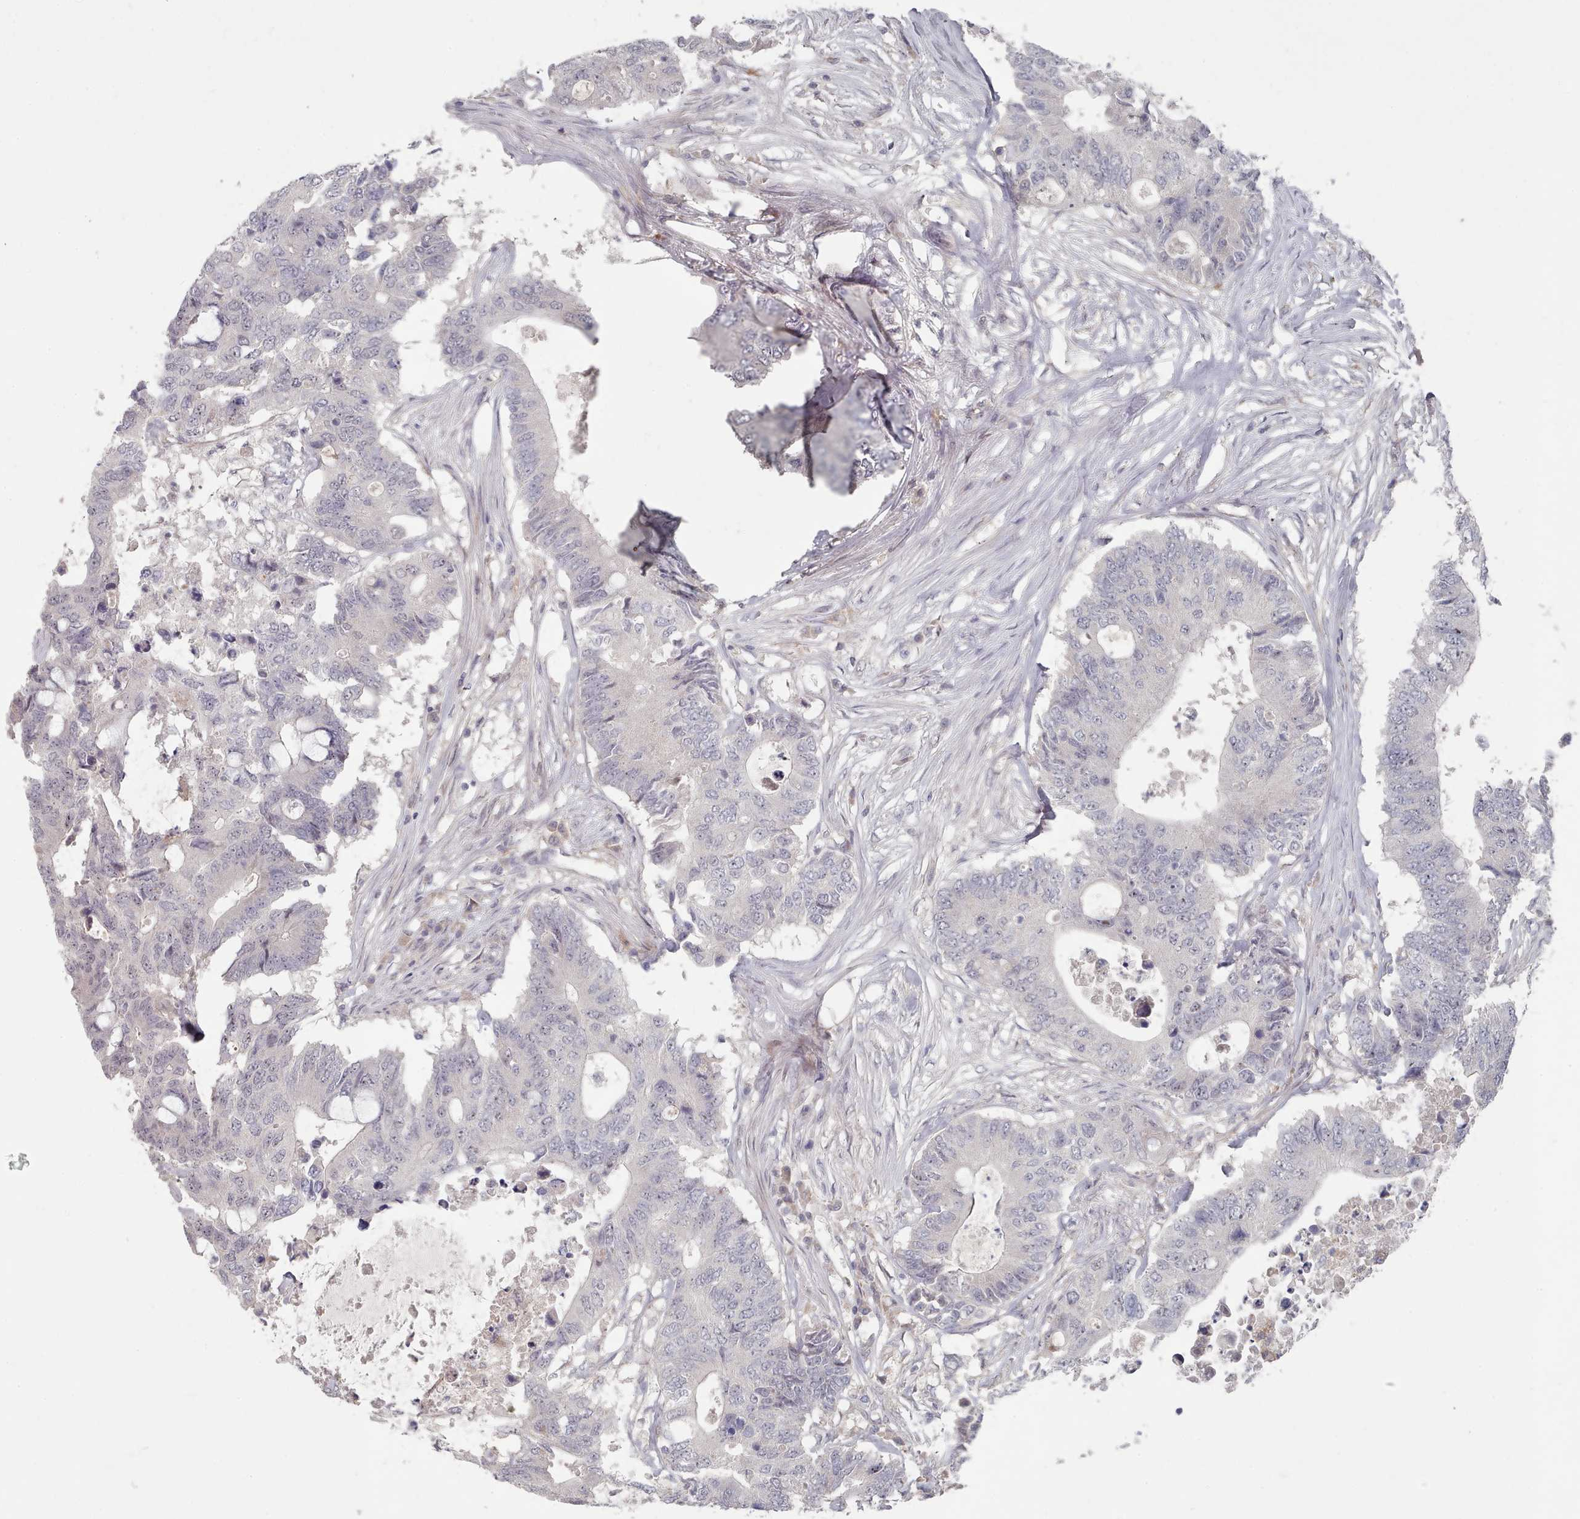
{"staining": {"intensity": "negative", "quantity": "none", "location": "none"}, "tissue": "colorectal cancer", "cell_type": "Tumor cells", "image_type": "cancer", "snomed": [{"axis": "morphology", "description": "Adenocarcinoma, NOS"}, {"axis": "topography", "description": "Colon"}], "caption": "DAB immunohistochemical staining of human adenocarcinoma (colorectal) reveals no significant positivity in tumor cells. (IHC, brightfield microscopy, high magnification).", "gene": "COL8A2", "patient": {"sex": "male", "age": 71}}